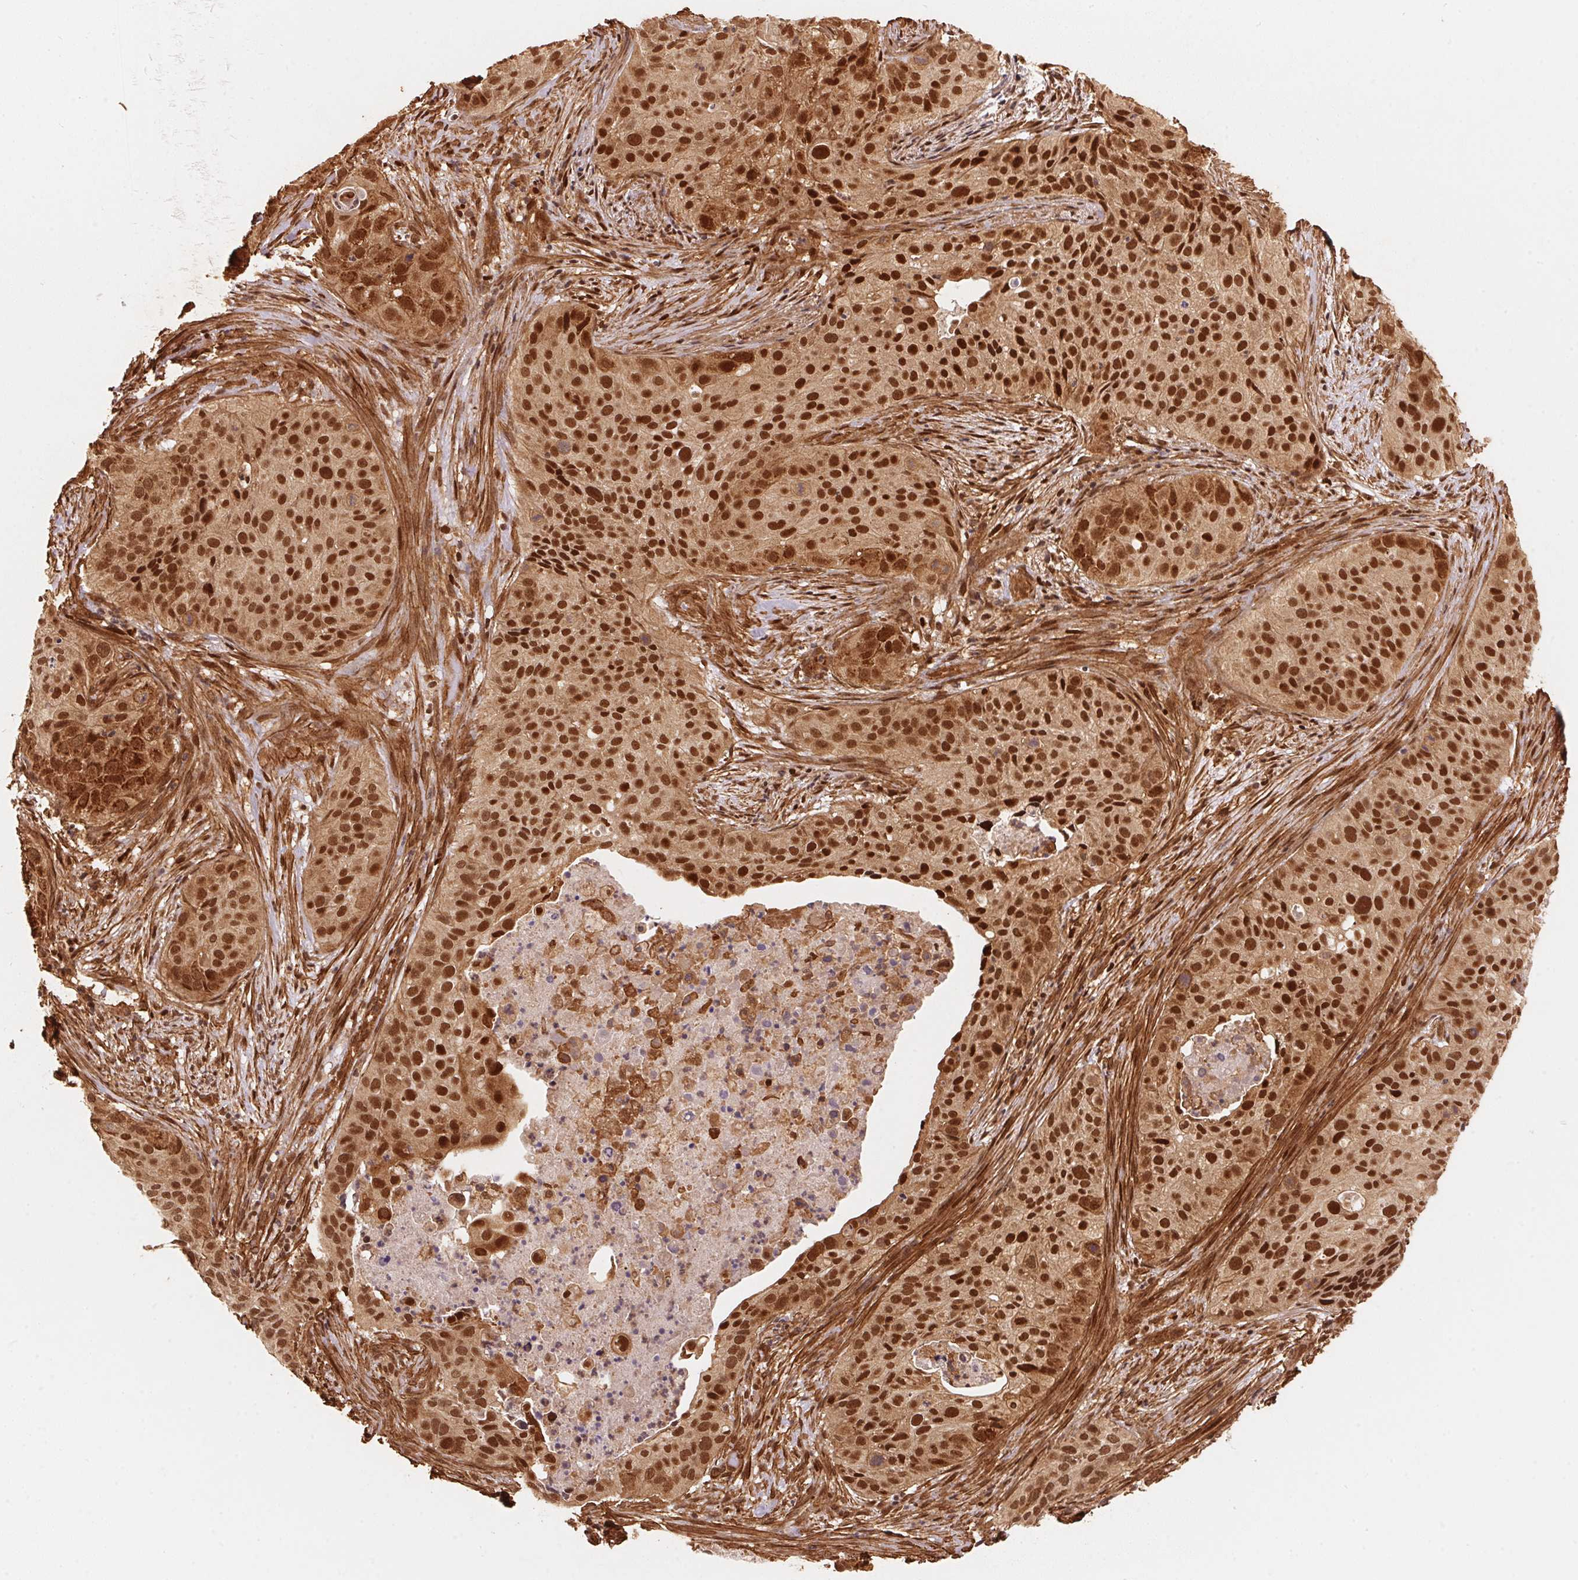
{"staining": {"intensity": "strong", "quantity": ">75%", "location": "cytoplasmic/membranous,nuclear"}, "tissue": "cervical cancer", "cell_type": "Tumor cells", "image_type": "cancer", "snomed": [{"axis": "morphology", "description": "Squamous cell carcinoma, NOS"}, {"axis": "topography", "description": "Cervix"}], "caption": "Human cervical cancer stained for a protein (brown) demonstrates strong cytoplasmic/membranous and nuclear positive expression in about >75% of tumor cells.", "gene": "TNIP2", "patient": {"sex": "female", "age": 38}}